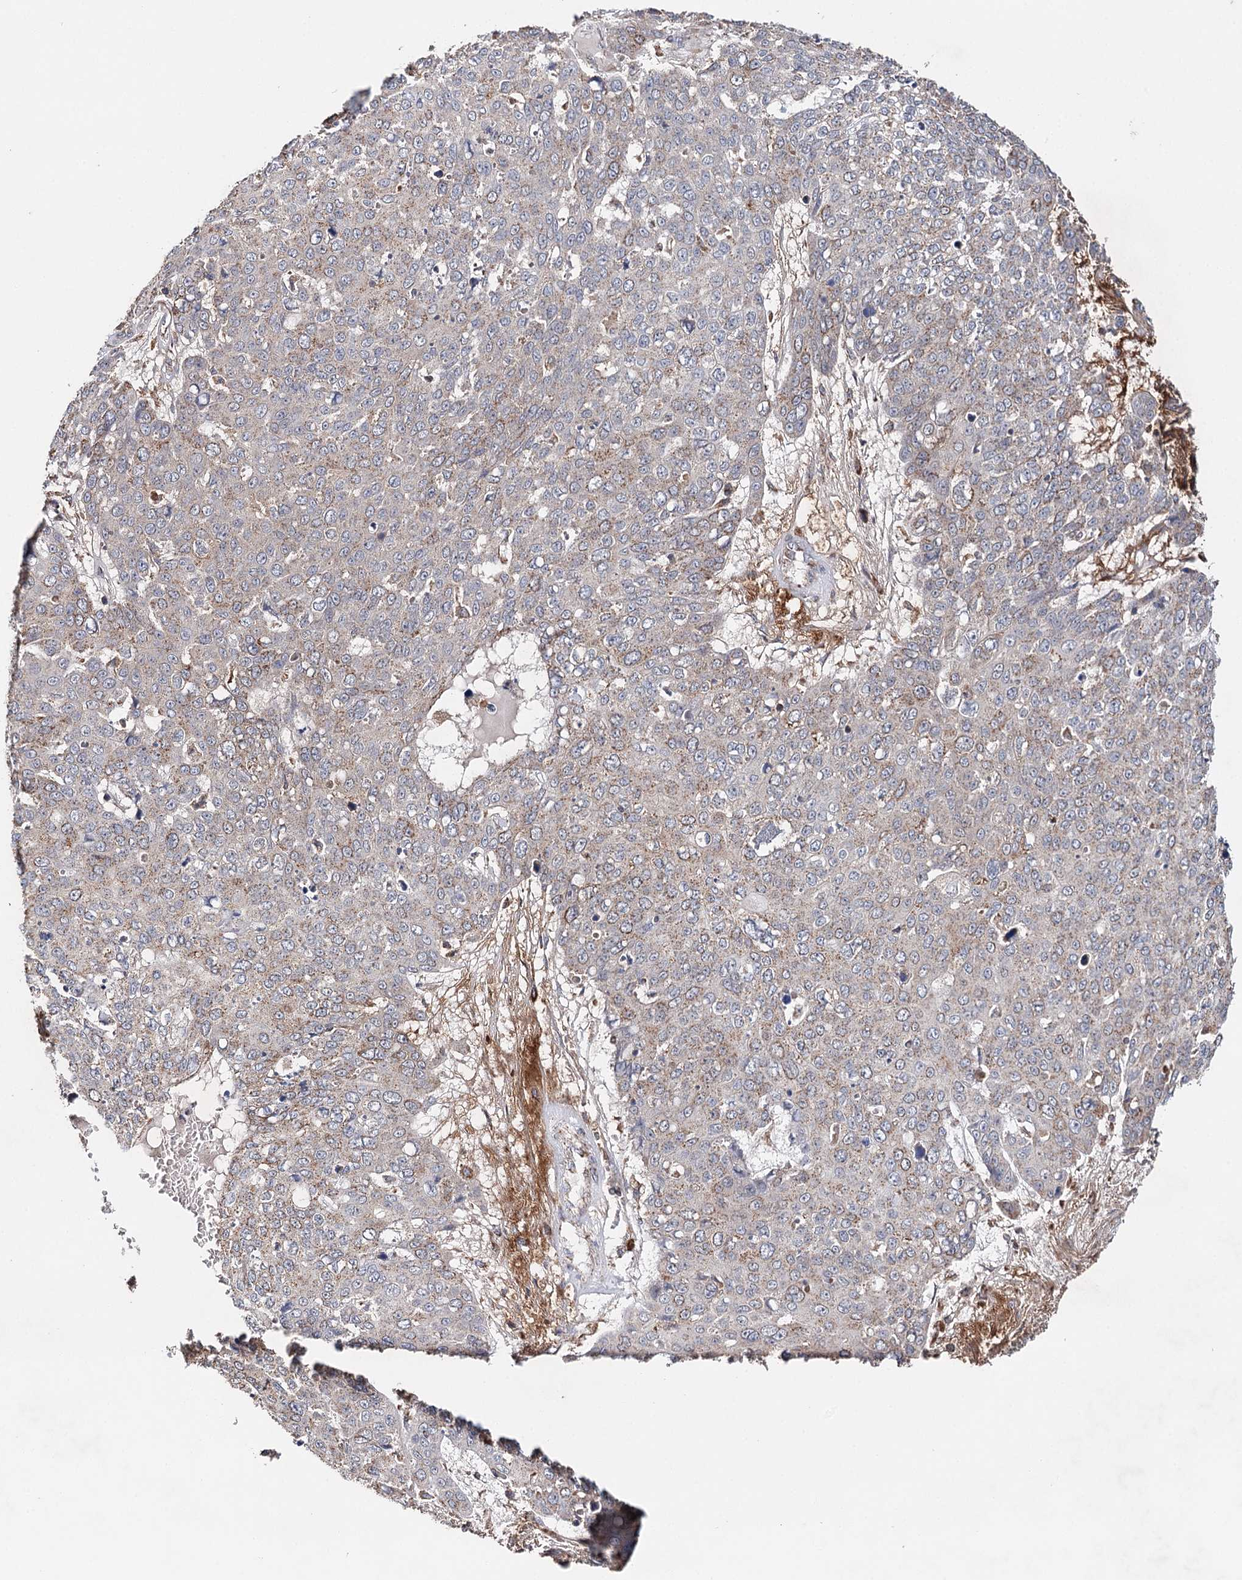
{"staining": {"intensity": "weak", "quantity": "25%-75%", "location": "cytoplasmic/membranous"}, "tissue": "skin cancer", "cell_type": "Tumor cells", "image_type": "cancer", "snomed": [{"axis": "morphology", "description": "Squamous cell carcinoma, NOS"}, {"axis": "topography", "description": "Skin"}], "caption": "Immunohistochemistry of human skin cancer reveals low levels of weak cytoplasmic/membranous expression in approximately 25%-75% of tumor cells.", "gene": "PIK3CB", "patient": {"sex": "male", "age": 71}}